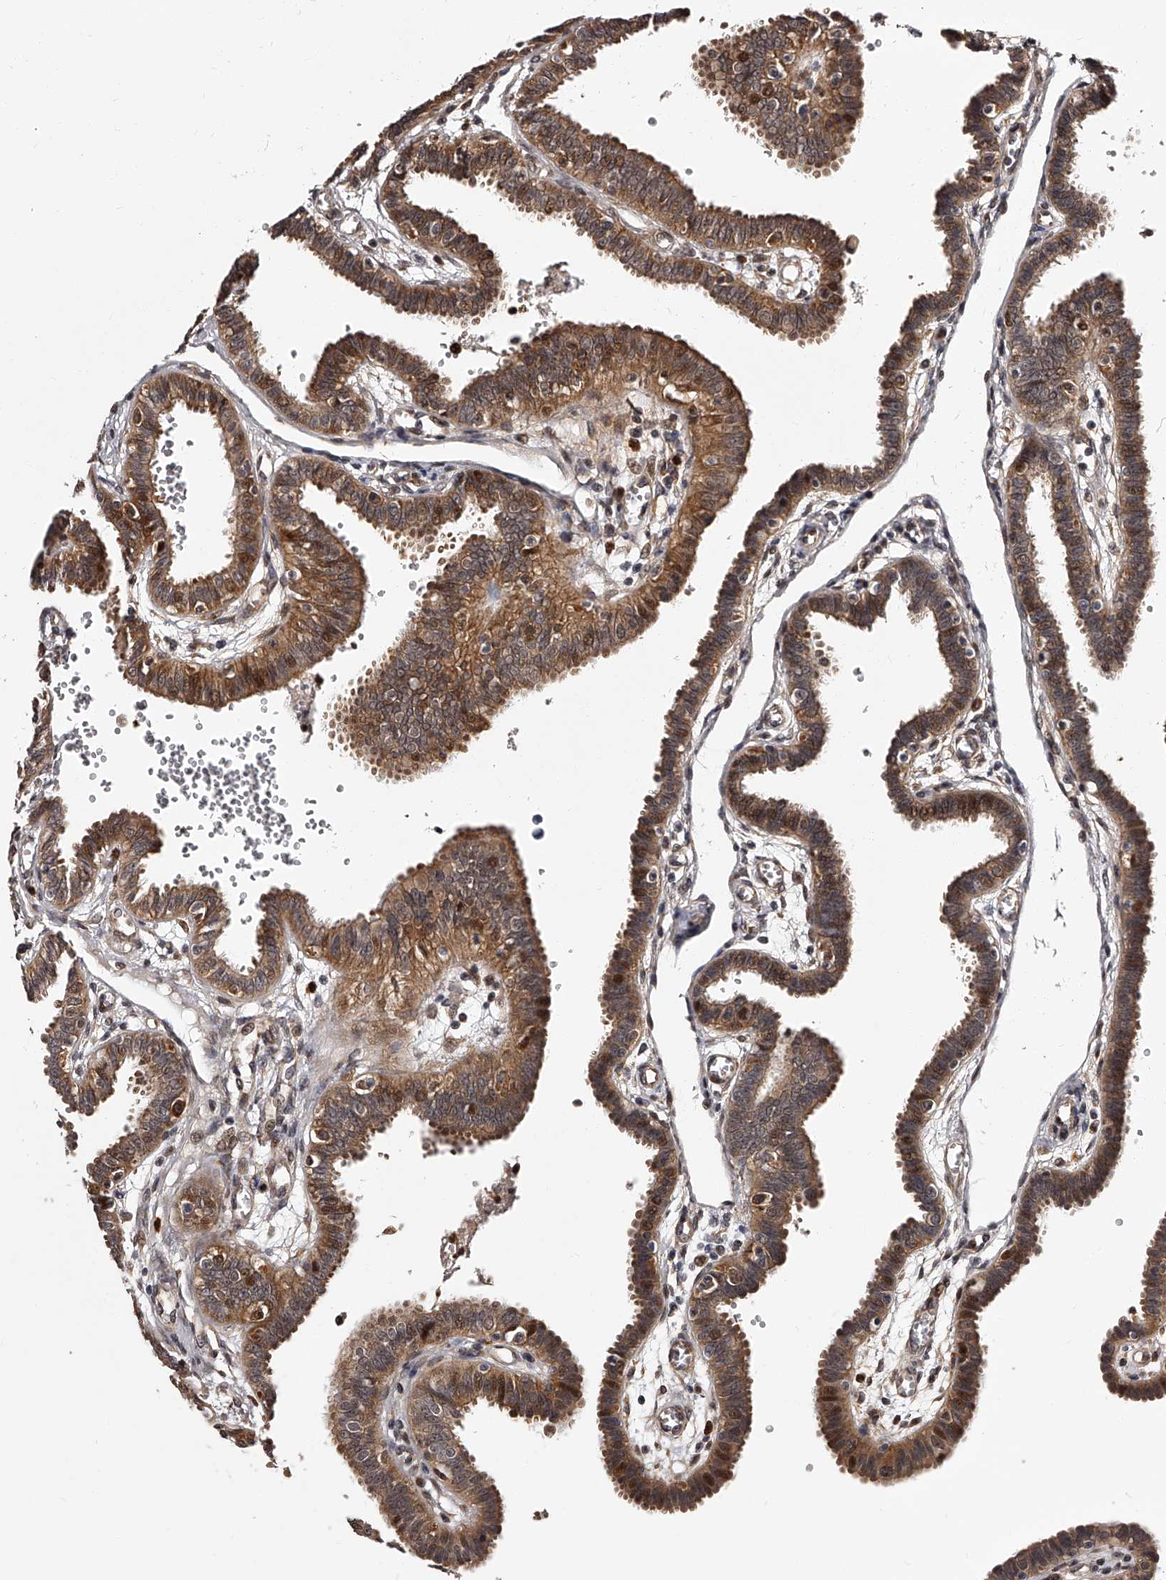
{"staining": {"intensity": "moderate", "quantity": ">75%", "location": "cytoplasmic/membranous"}, "tissue": "fallopian tube", "cell_type": "Glandular cells", "image_type": "normal", "snomed": [{"axis": "morphology", "description": "Normal tissue, NOS"}, {"axis": "topography", "description": "Fallopian tube"}], "caption": "Moderate cytoplasmic/membranous protein positivity is present in approximately >75% of glandular cells in fallopian tube. The protein is stained brown, and the nuclei are stained in blue (DAB (3,3'-diaminobenzidine) IHC with brightfield microscopy, high magnification).", "gene": "RSC1A1", "patient": {"sex": "female", "age": 32}}